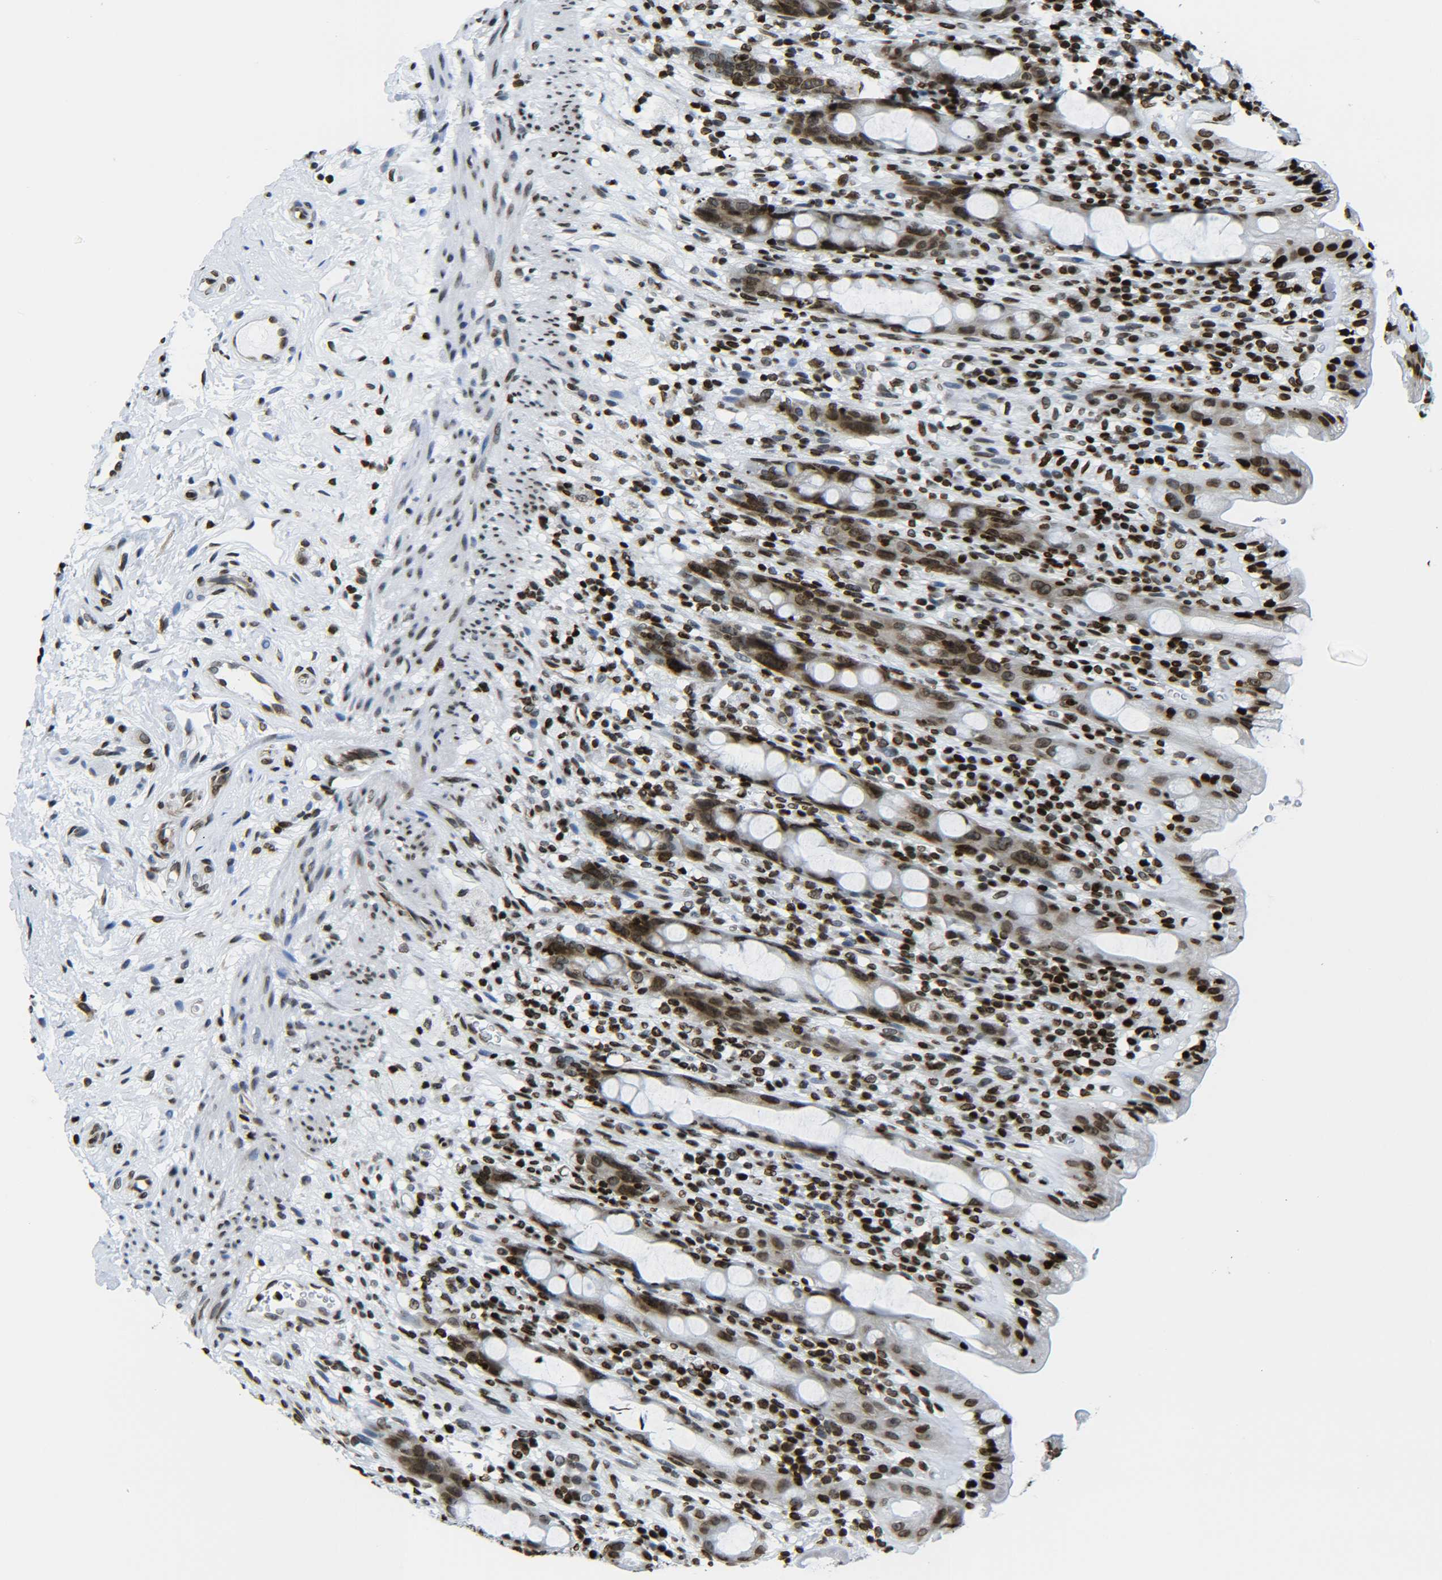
{"staining": {"intensity": "strong", "quantity": ">75%", "location": "nuclear"}, "tissue": "rectum", "cell_type": "Glandular cells", "image_type": "normal", "snomed": [{"axis": "morphology", "description": "Normal tissue, NOS"}, {"axis": "topography", "description": "Rectum"}], "caption": "Immunohistochemistry (IHC) (DAB (3,3'-diaminobenzidine)) staining of unremarkable rectum exhibits strong nuclear protein positivity in about >75% of glandular cells.", "gene": "H2AX", "patient": {"sex": "male", "age": 44}}